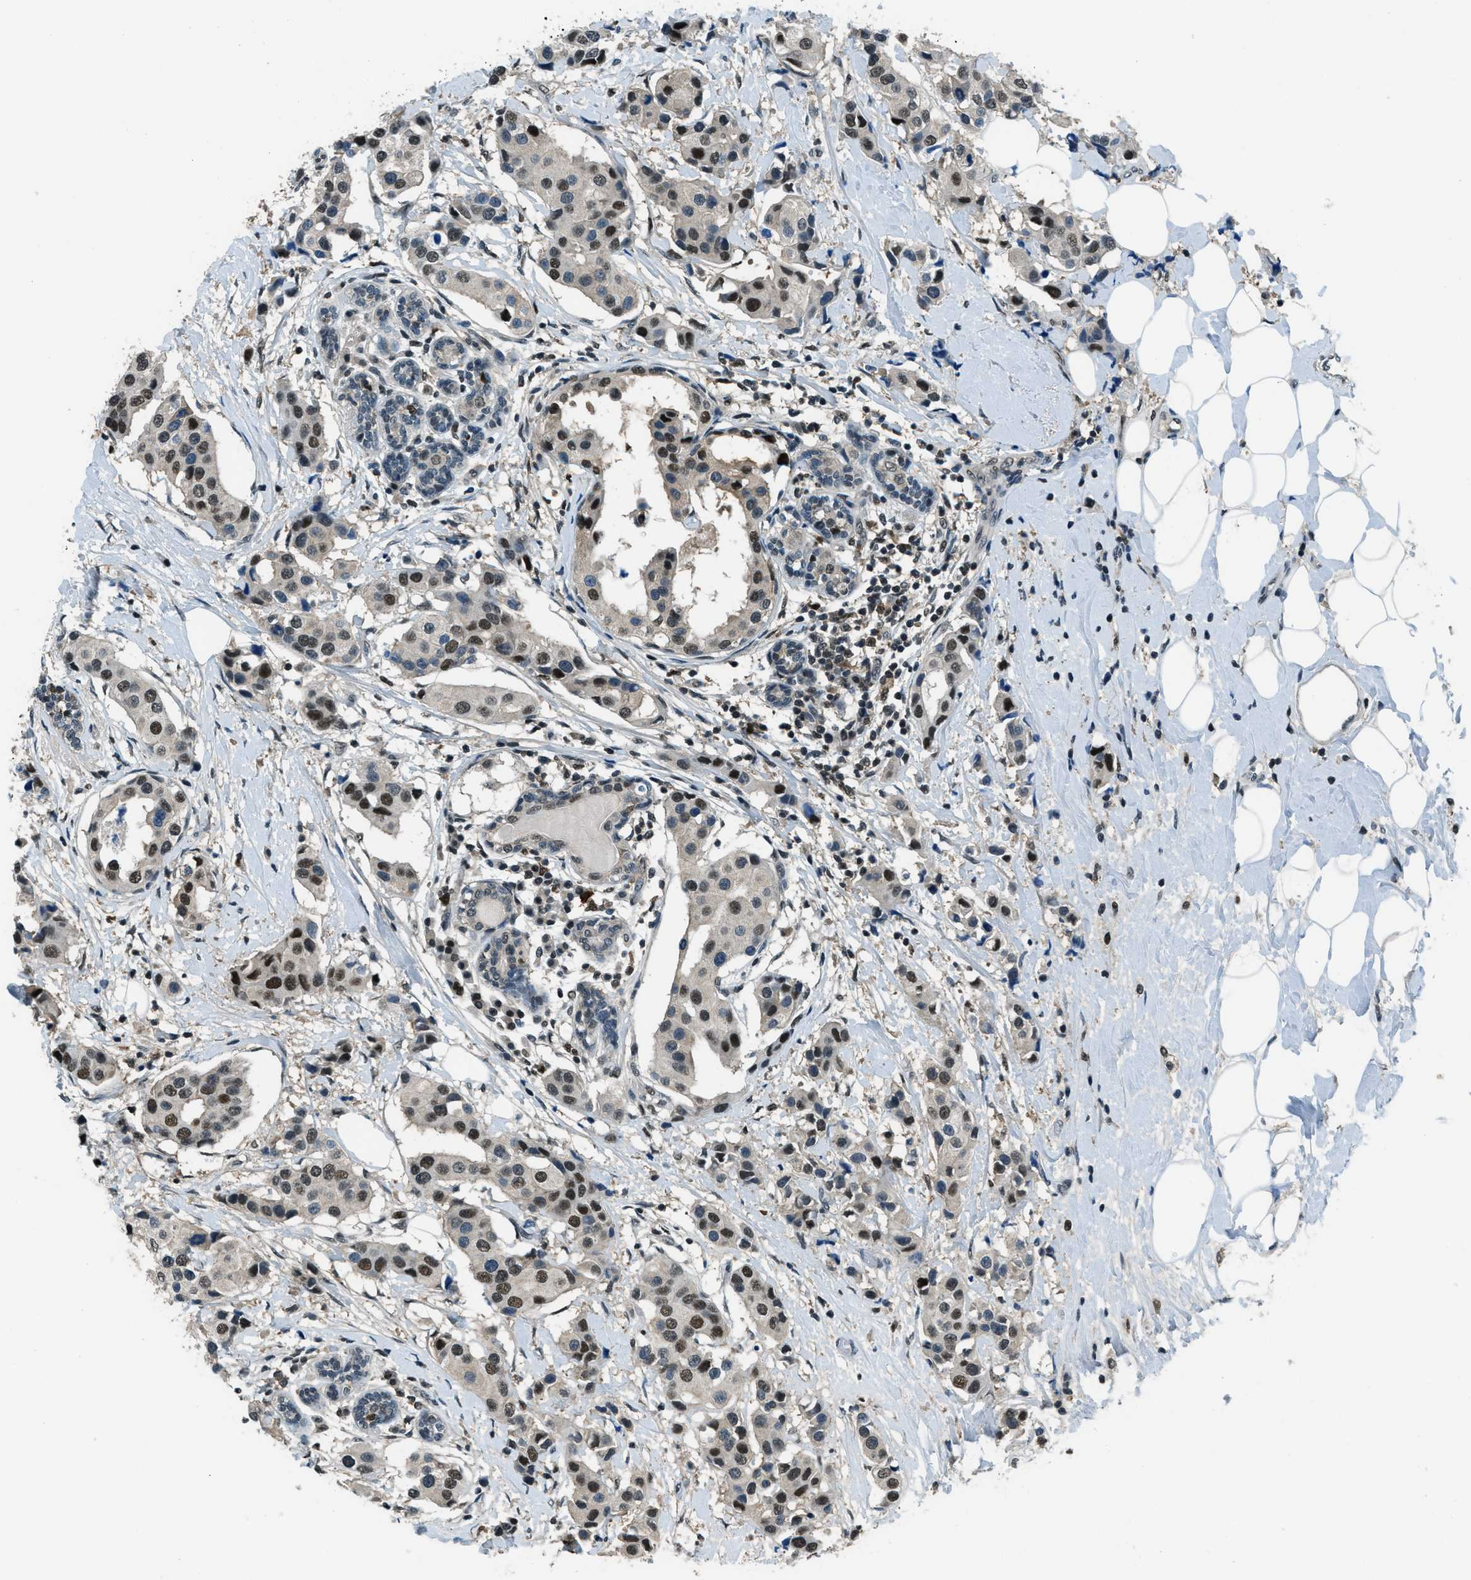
{"staining": {"intensity": "strong", "quantity": ">75%", "location": "nuclear"}, "tissue": "breast cancer", "cell_type": "Tumor cells", "image_type": "cancer", "snomed": [{"axis": "morphology", "description": "Normal tissue, NOS"}, {"axis": "morphology", "description": "Duct carcinoma"}, {"axis": "topography", "description": "Breast"}], "caption": "Immunohistochemistry histopathology image of human breast intraductal carcinoma stained for a protein (brown), which exhibits high levels of strong nuclear staining in approximately >75% of tumor cells.", "gene": "OGFR", "patient": {"sex": "female", "age": 39}}